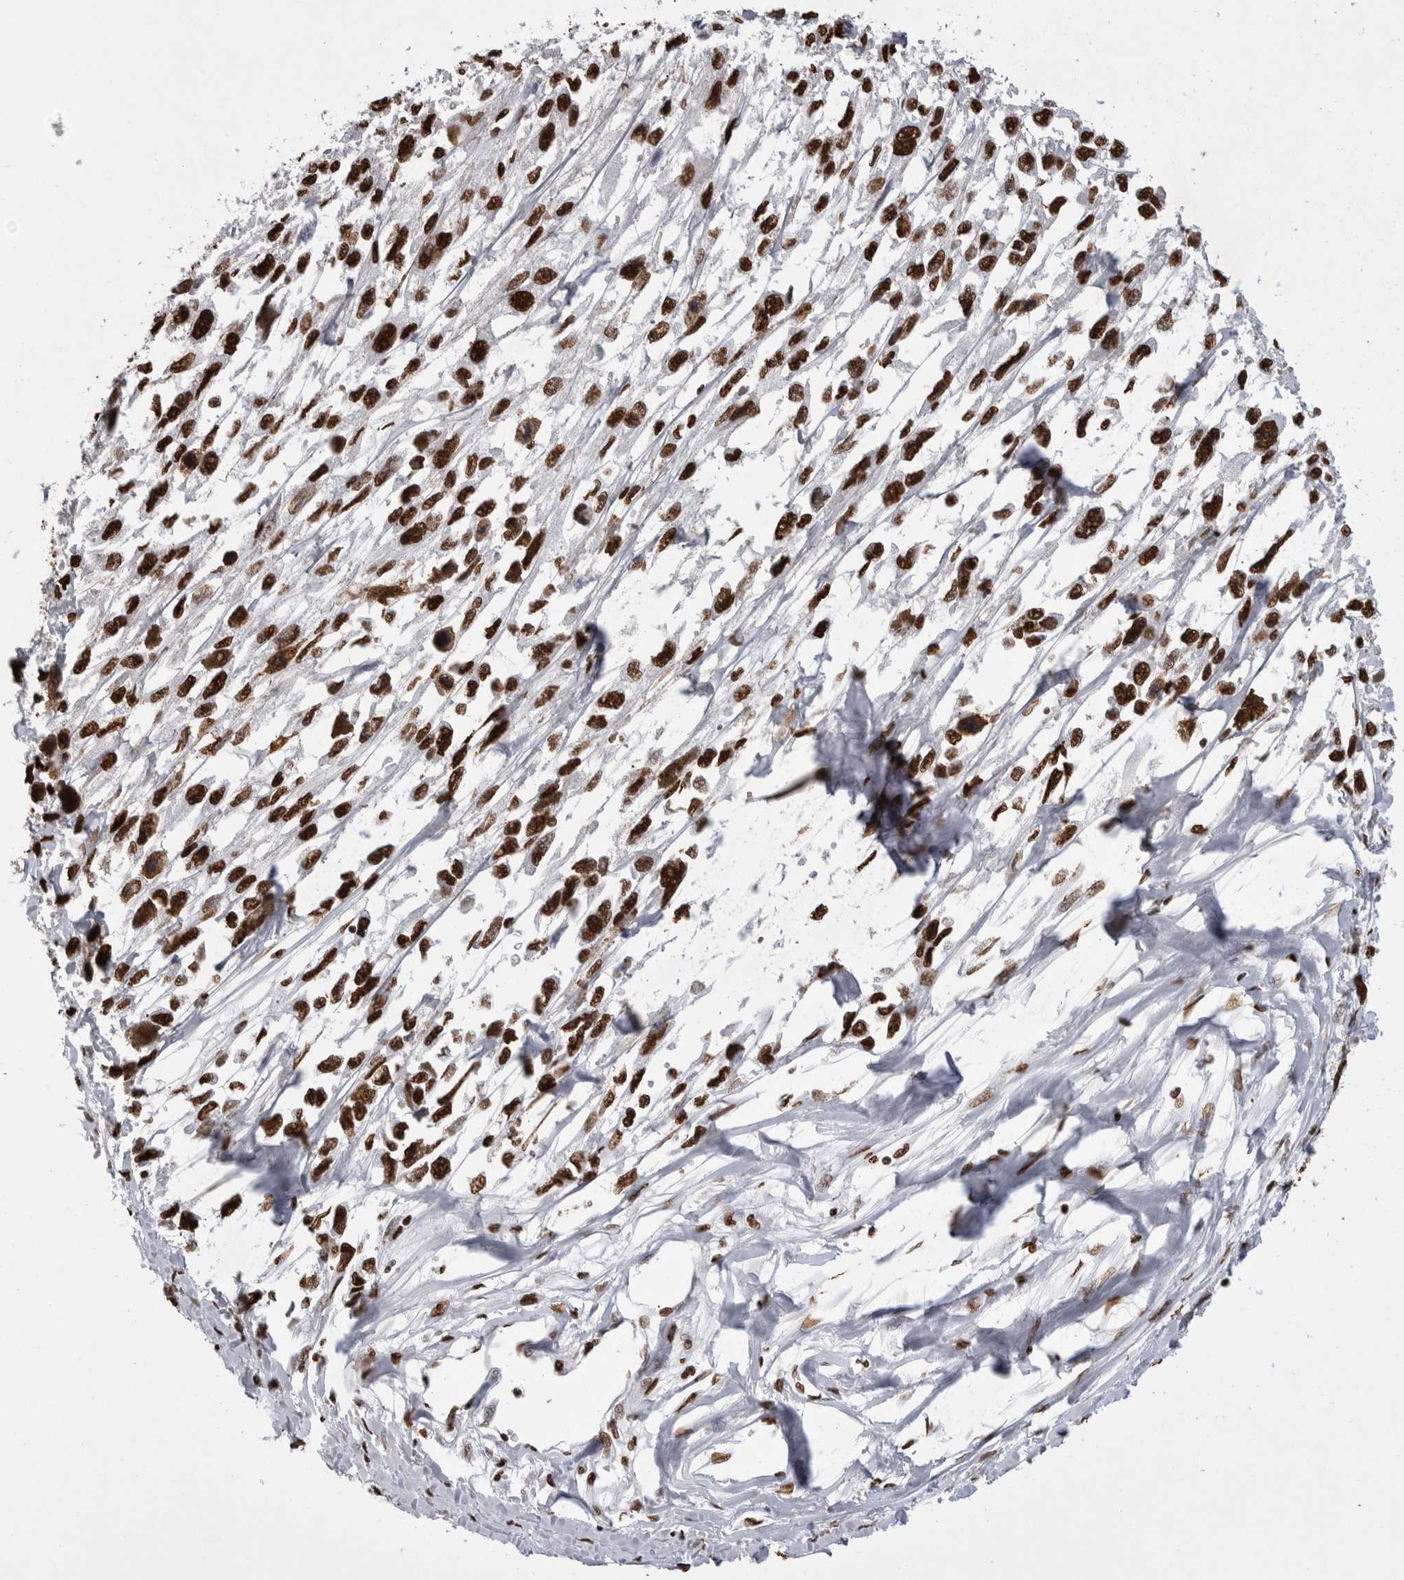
{"staining": {"intensity": "strong", "quantity": ">75%", "location": "nuclear"}, "tissue": "melanoma", "cell_type": "Tumor cells", "image_type": "cancer", "snomed": [{"axis": "morphology", "description": "Malignant melanoma, Metastatic site"}, {"axis": "topography", "description": "Lymph node"}], "caption": "Malignant melanoma (metastatic site) stained with immunohistochemistry (IHC) demonstrates strong nuclear expression in approximately >75% of tumor cells.", "gene": "ALPK3", "patient": {"sex": "male", "age": 59}}